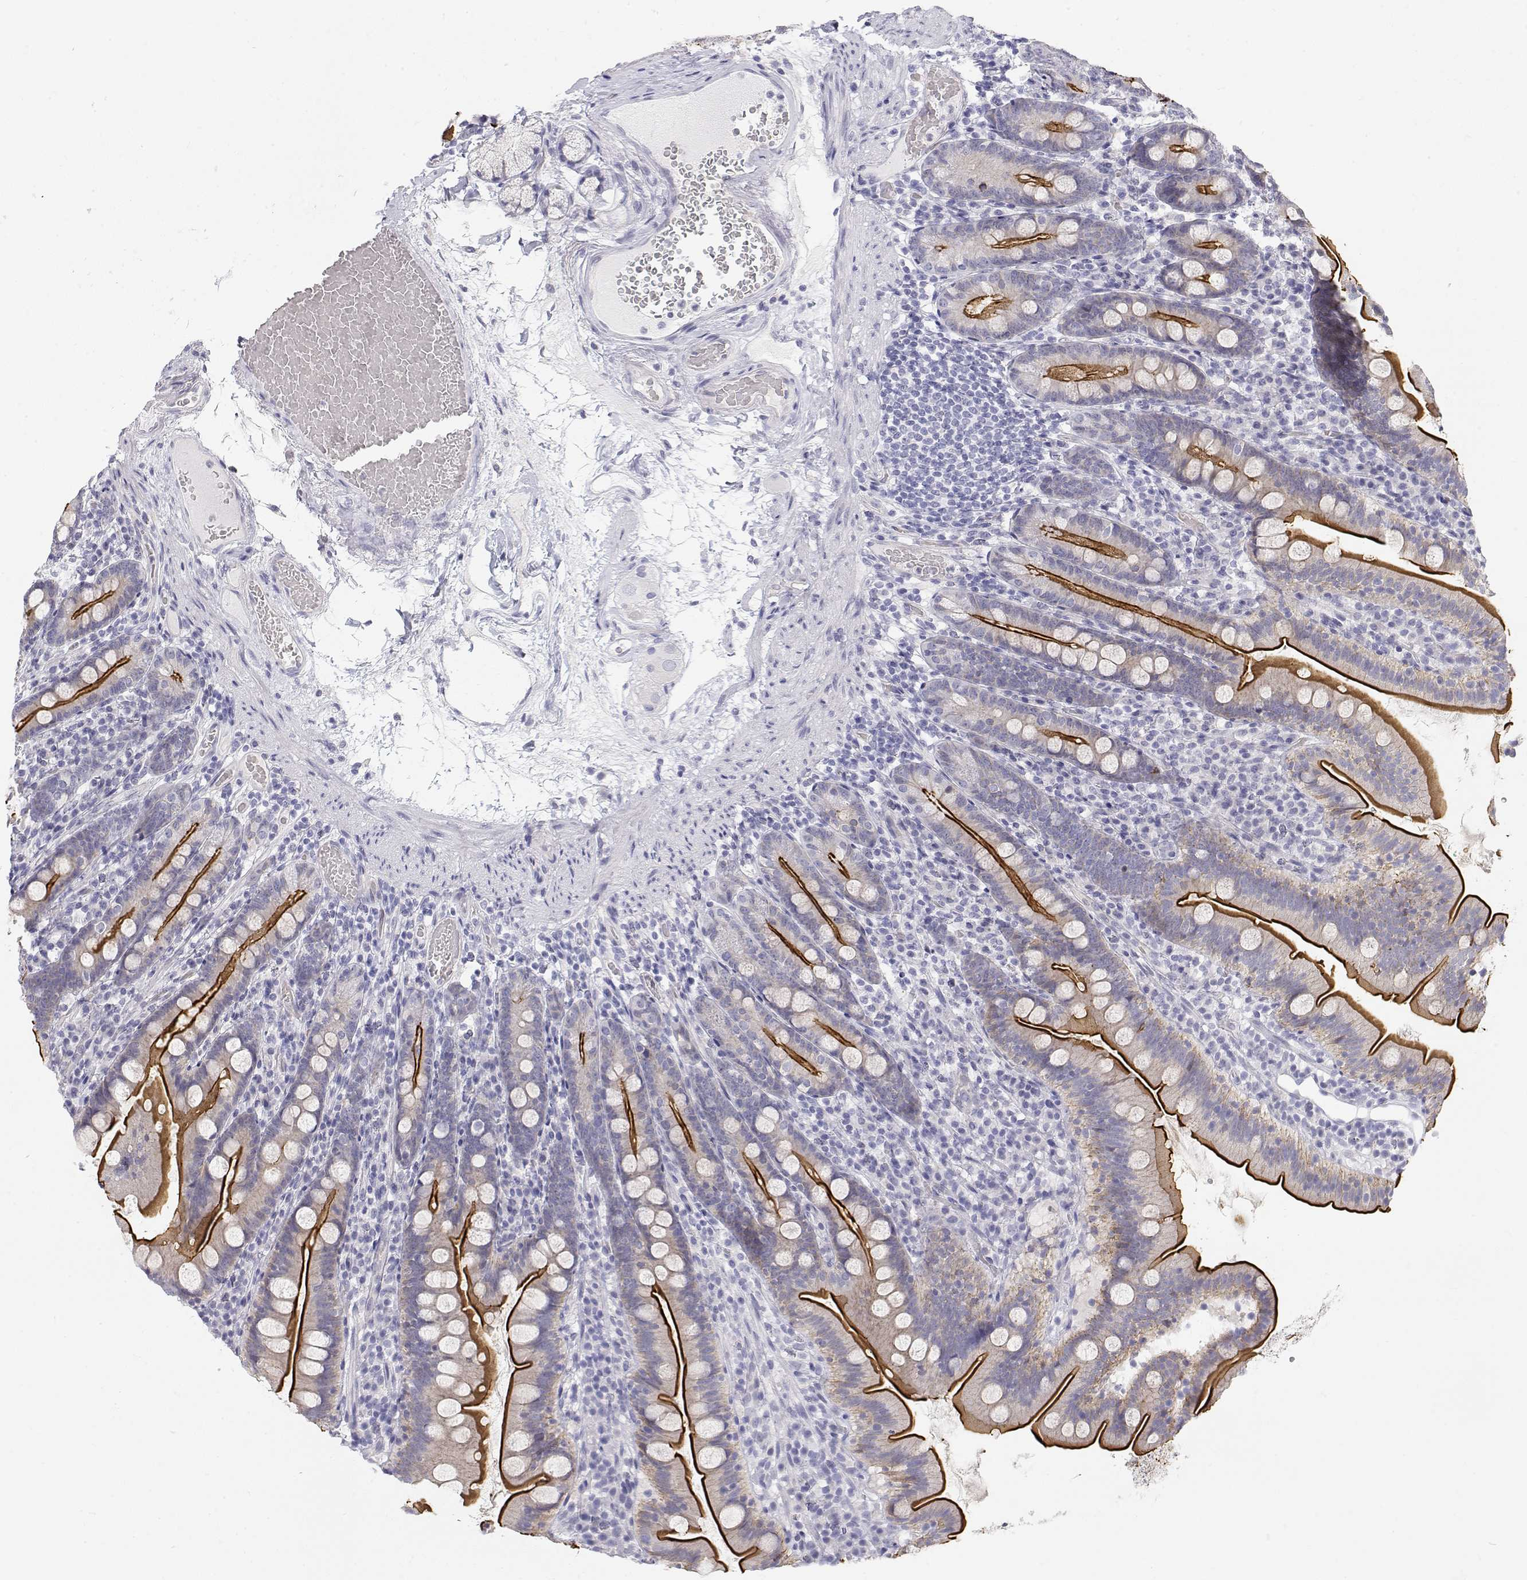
{"staining": {"intensity": "strong", "quantity": ">75%", "location": "cytoplasmic/membranous"}, "tissue": "duodenum", "cell_type": "Glandular cells", "image_type": "normal", "snomed": [{"axis": "morphology", "description": "Normal tissue, NOS"}, {"axis": "topography", "description": "Duodenum"}], "caption": "Duodenum stained for a protein (brown) exhibits strong cytoplasmic/membranous positive positivity in approximately >75% of glandular cells.", "gene": "MISP", "patient": {"sex": "female", "age": 67}}